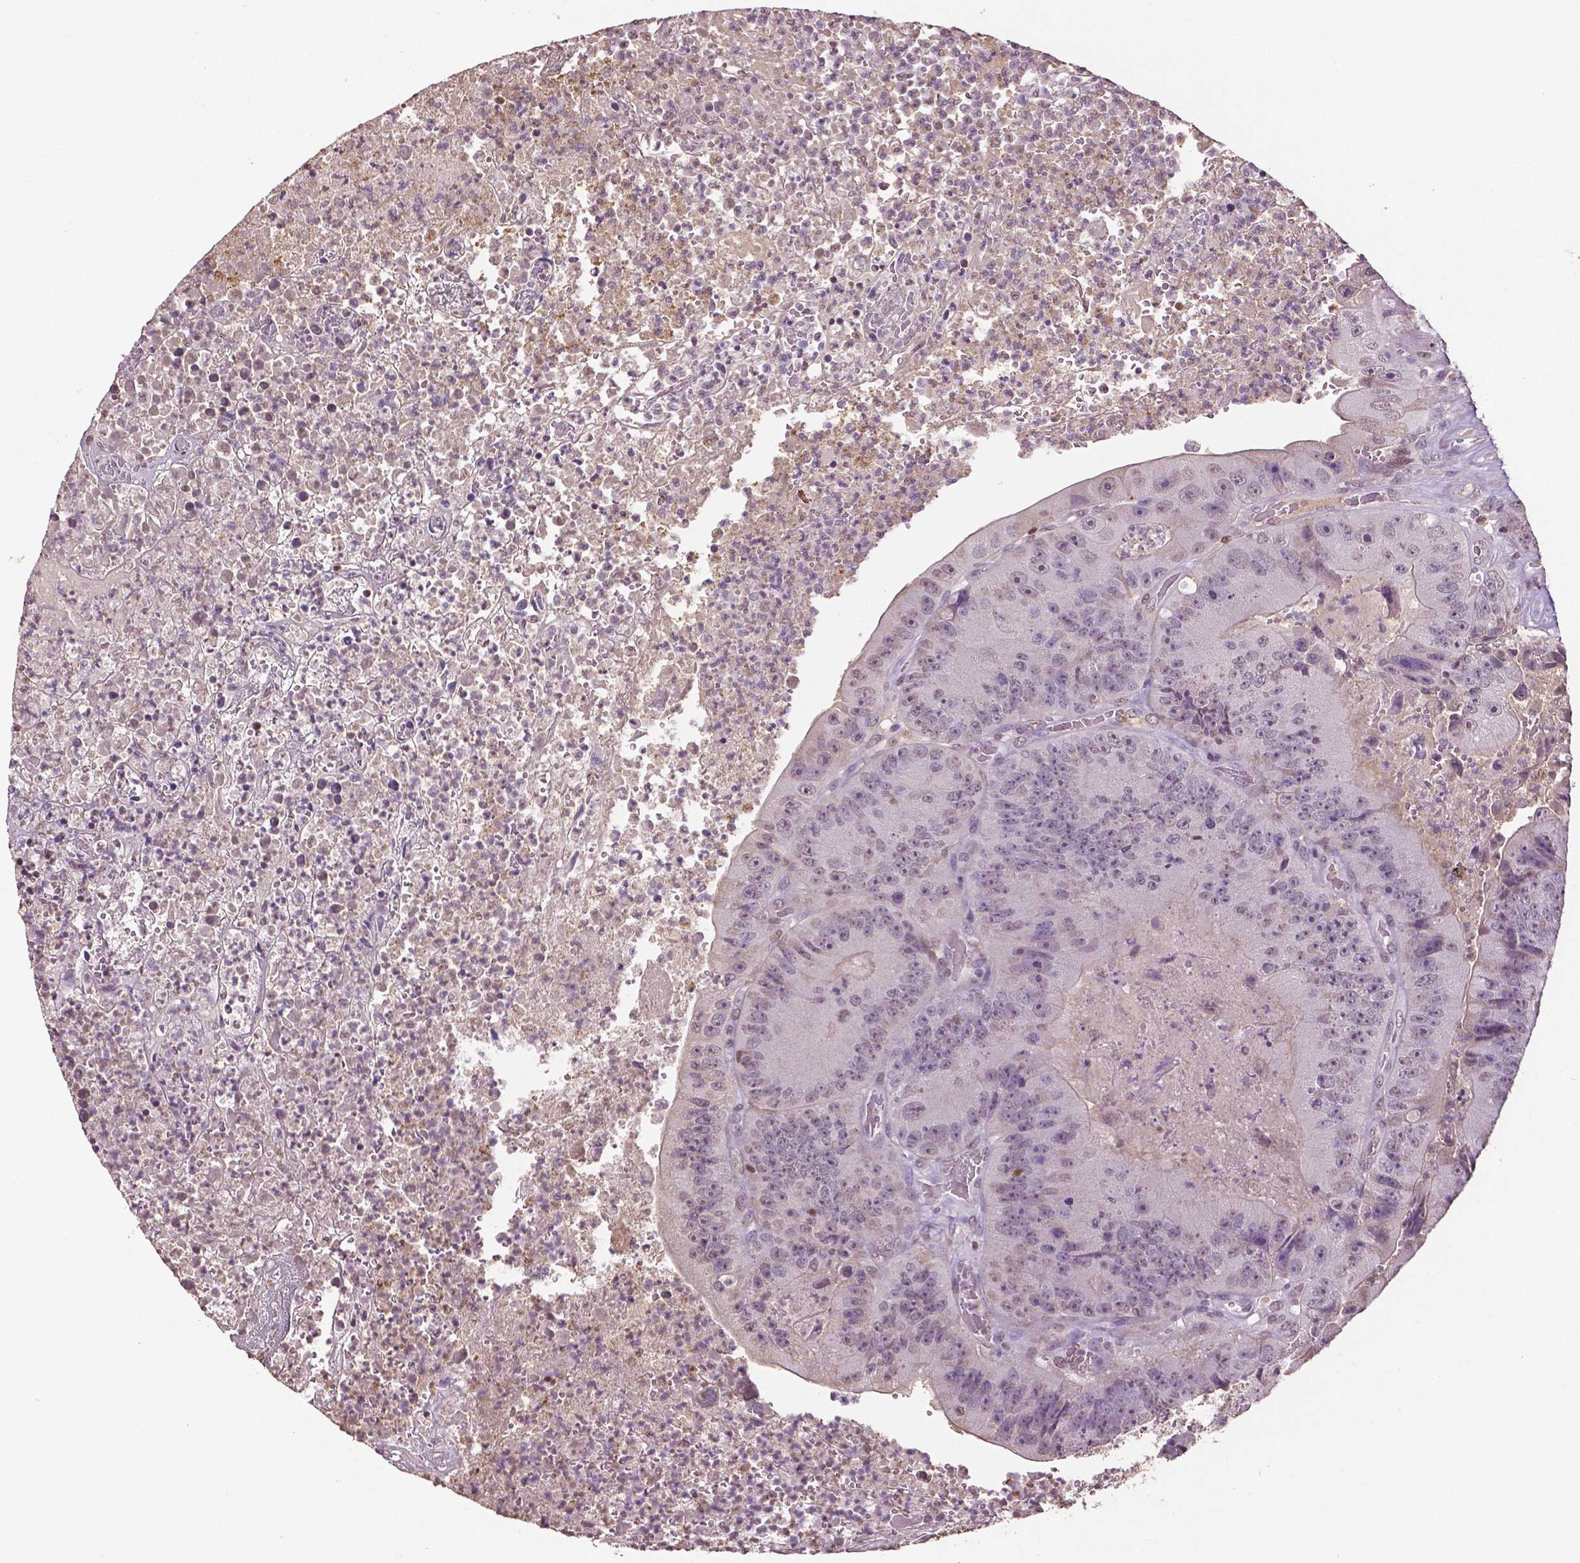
{"staining": {"intensity": "negative", "quantity": "none", "location": "none"}, "tissue": "colorectal cancer", "cell_type": "Tumor cells", "image_type": "cancer", "snomed": [{"axis": "morphology", "description": "Adenocarcinoma, NOS"}, {"axis": "topography", "description": "Colon"}], "caption": "An immunohistochemistry (IHC) image of colorectal cancer is shown. There is no staining in tumor cells of colorectal cancer.", "gene": "RUNX3", "patient": {"sex": "female", "age": 86}}